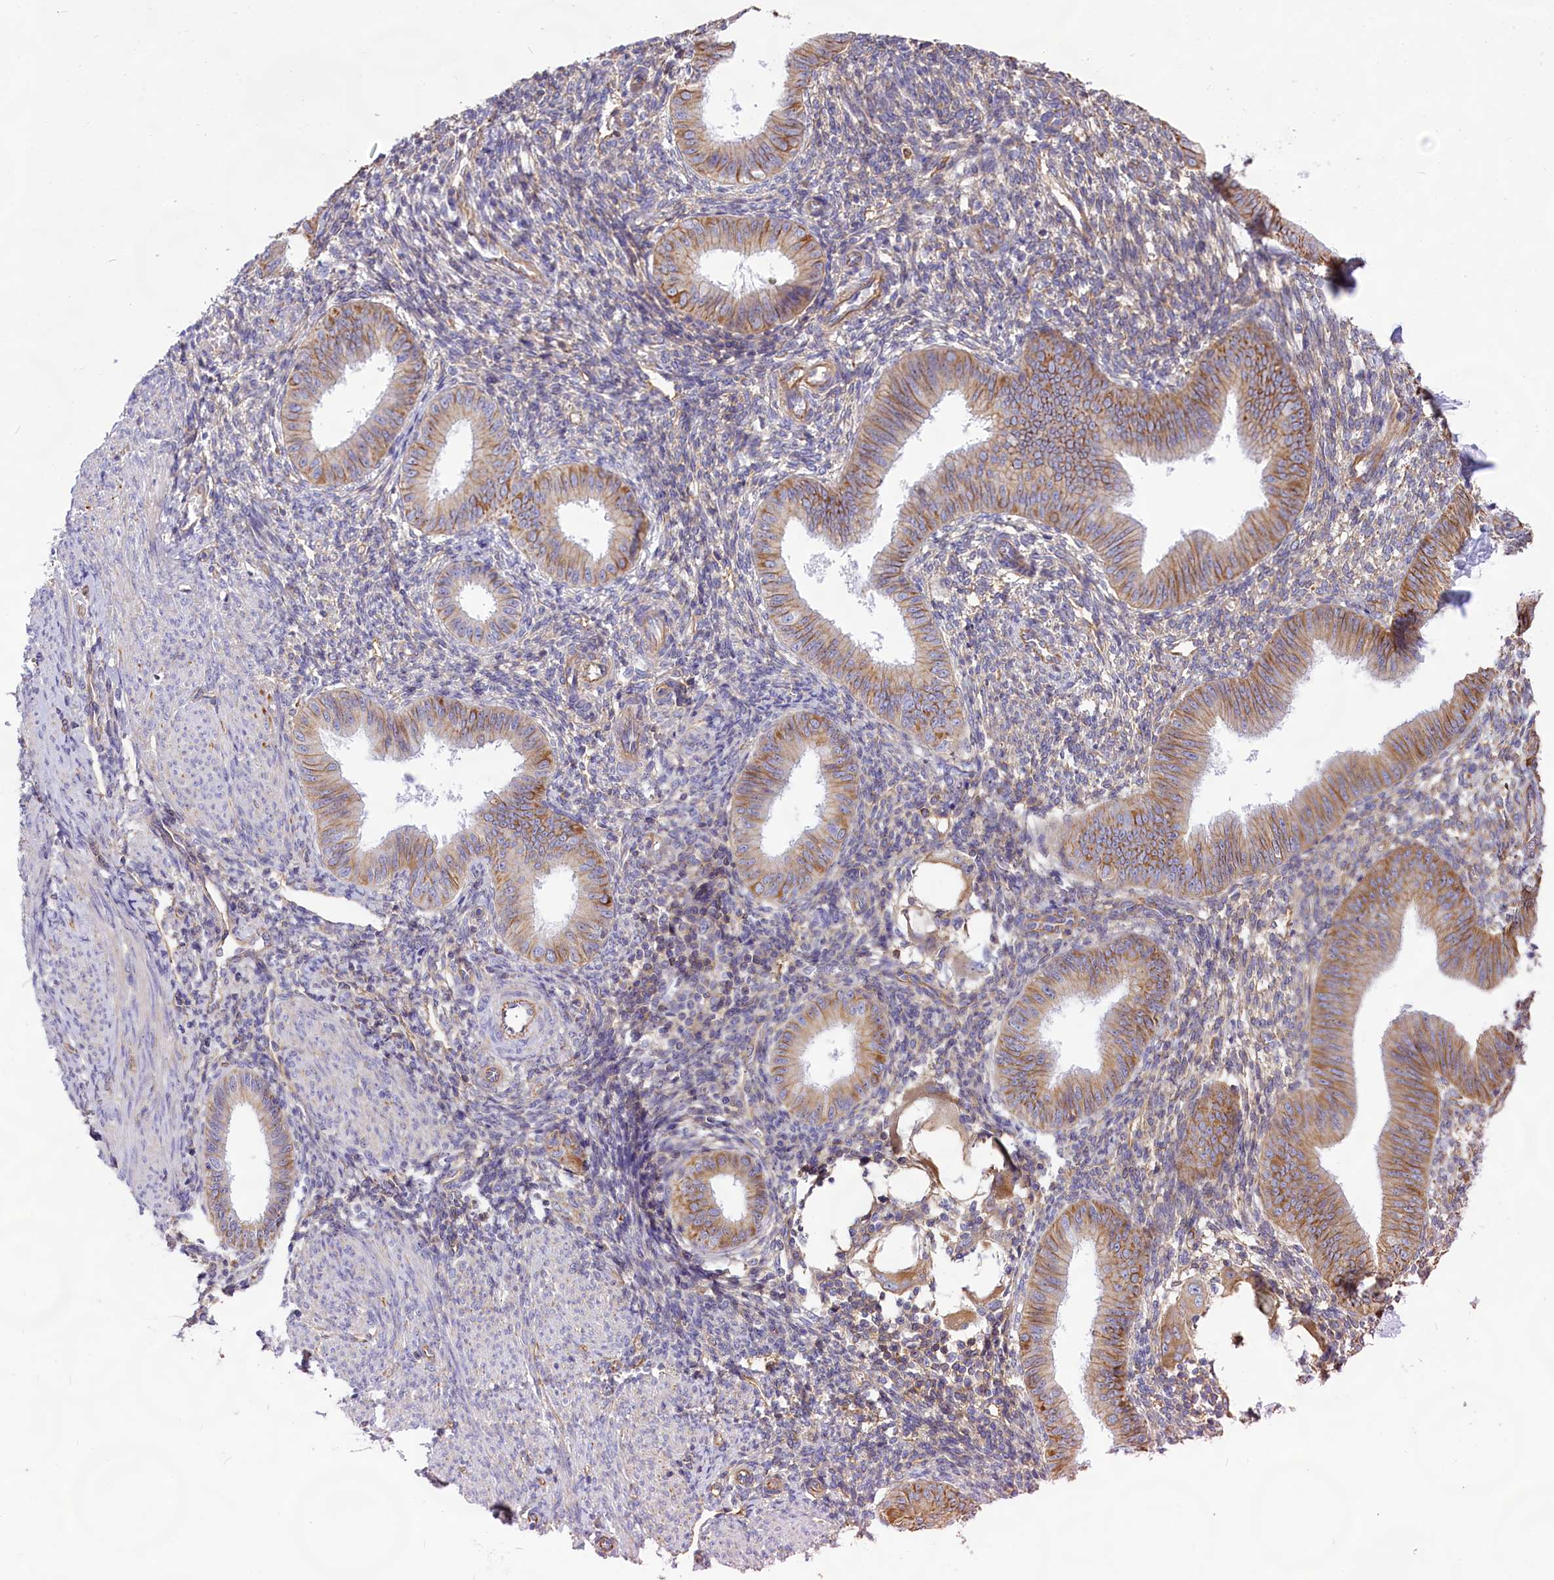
{"staining": {"intensity": "negative", "quantity": "none", "location": "none"}, "tissue": "endometrium", "cell_type": "Cells in endometrial stroma", "image_type": "normal", "snomed": [{"axis": "morphology", "description": "Normal tissue, NOS"}, {"axis": "topography", "description": "Uterus"}, {"axis": "topography", "description": "Endometrium"}], "caption": "An image of human endometrium is negative for staining in cells in endometrial stroma. (Stains: DAB (3,3'-diaminobenzidine) IHC with hematoxylin counter stain, Microscopy: brightfield microscopy at high magnification).", "gene": "CD99", "patient": {"sex": "female", "age": 48}}